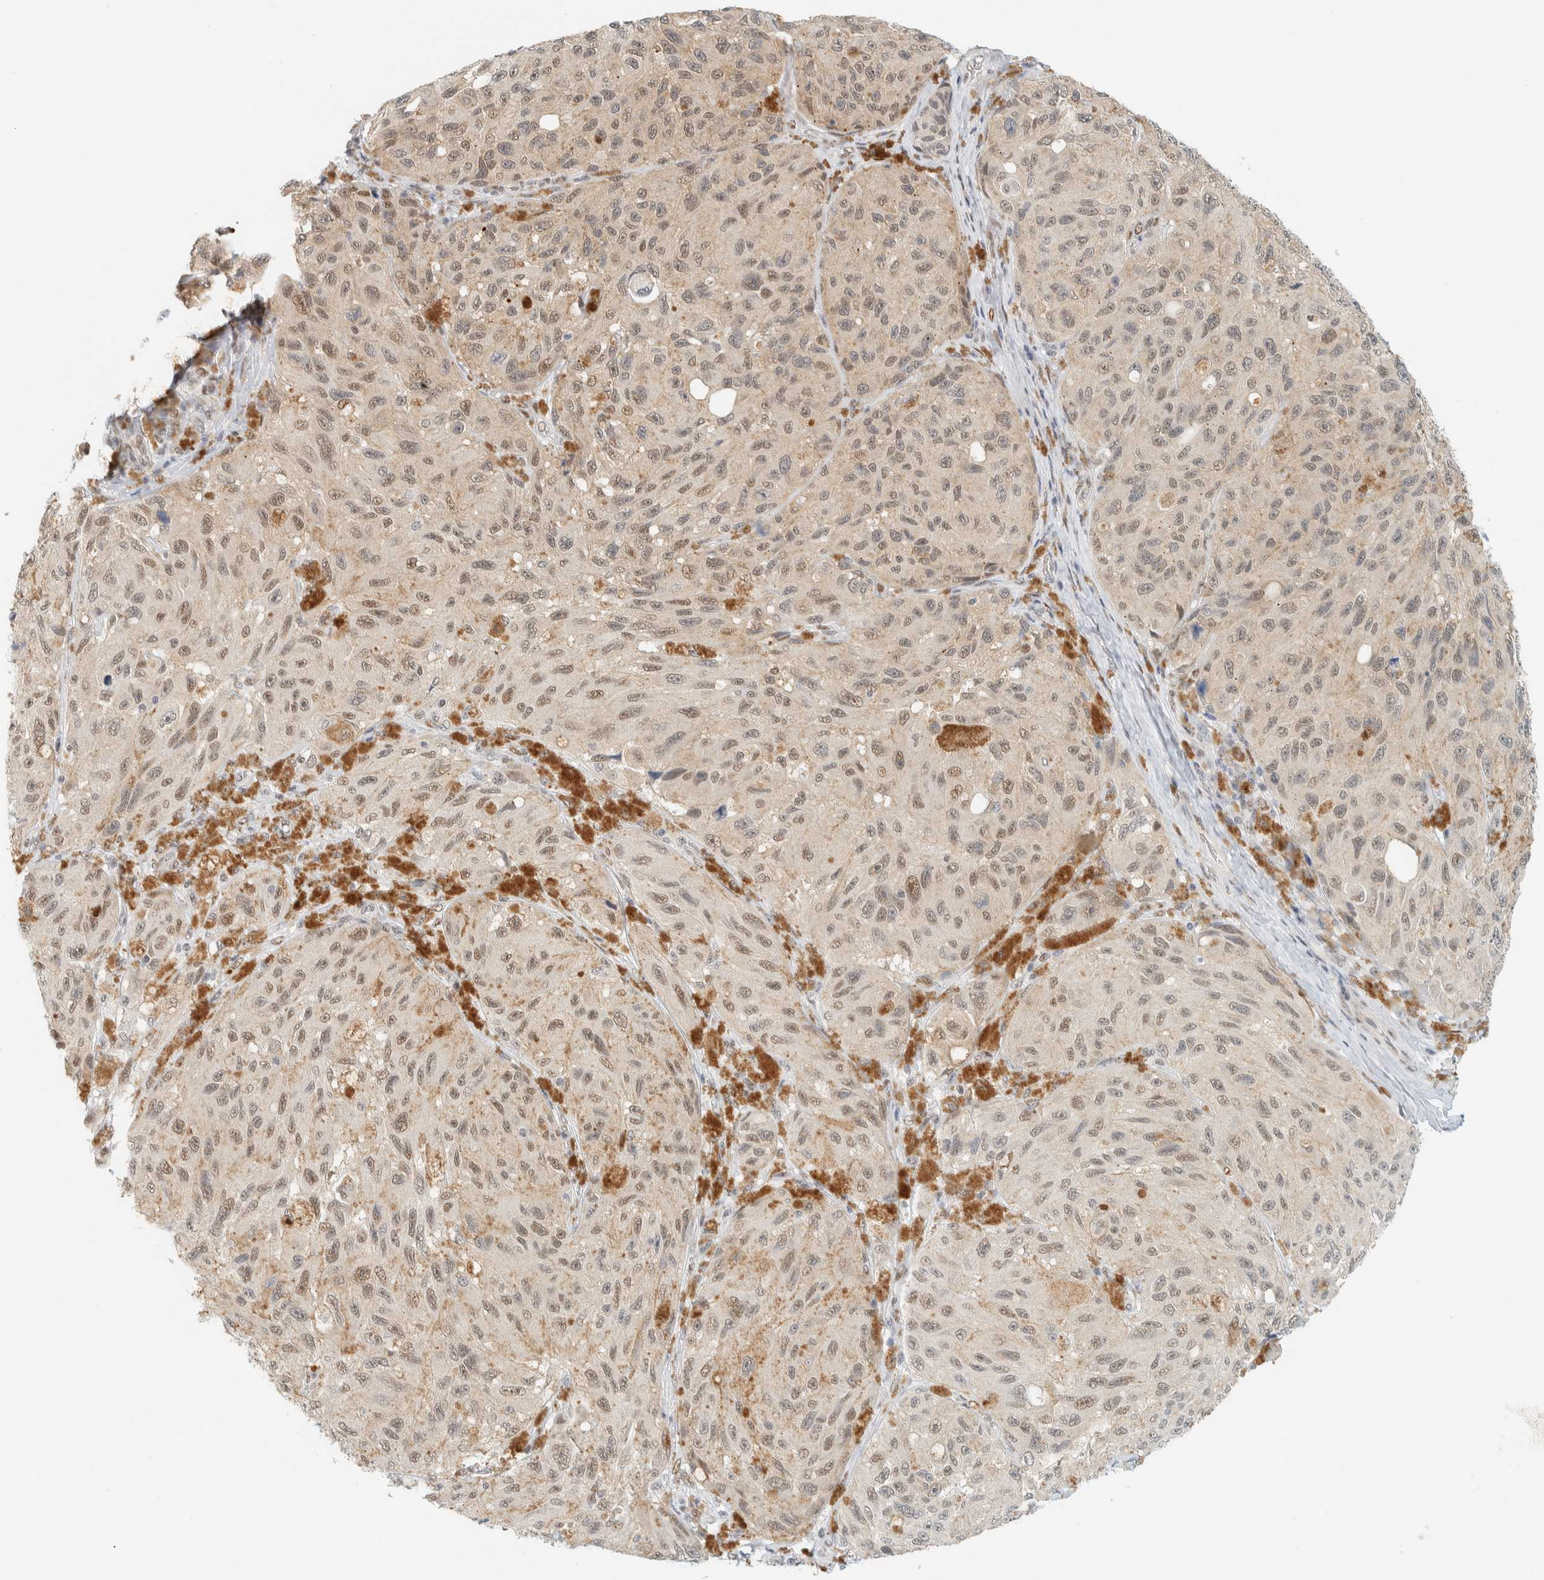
{"staining": {"intensity": "weak", "quantity": "25%-75%", "location": "nuclear"}, "tissue": "melanoma", "cell_type": "Tumor cells", "image_type": "cancer", "snomed": [{"axis": "morphology", "description": "Malignant melanoma, NOS"}, {"axis": "topography", "description": "Skin"}], "caption": "Human malignant melanoma stained with a brown dye exhibits weak nuclear positive staining in approximately 25%-75% of tumor cells.", "gene": "ZNF683", "patient": {"sex": "female", "age": 73}}